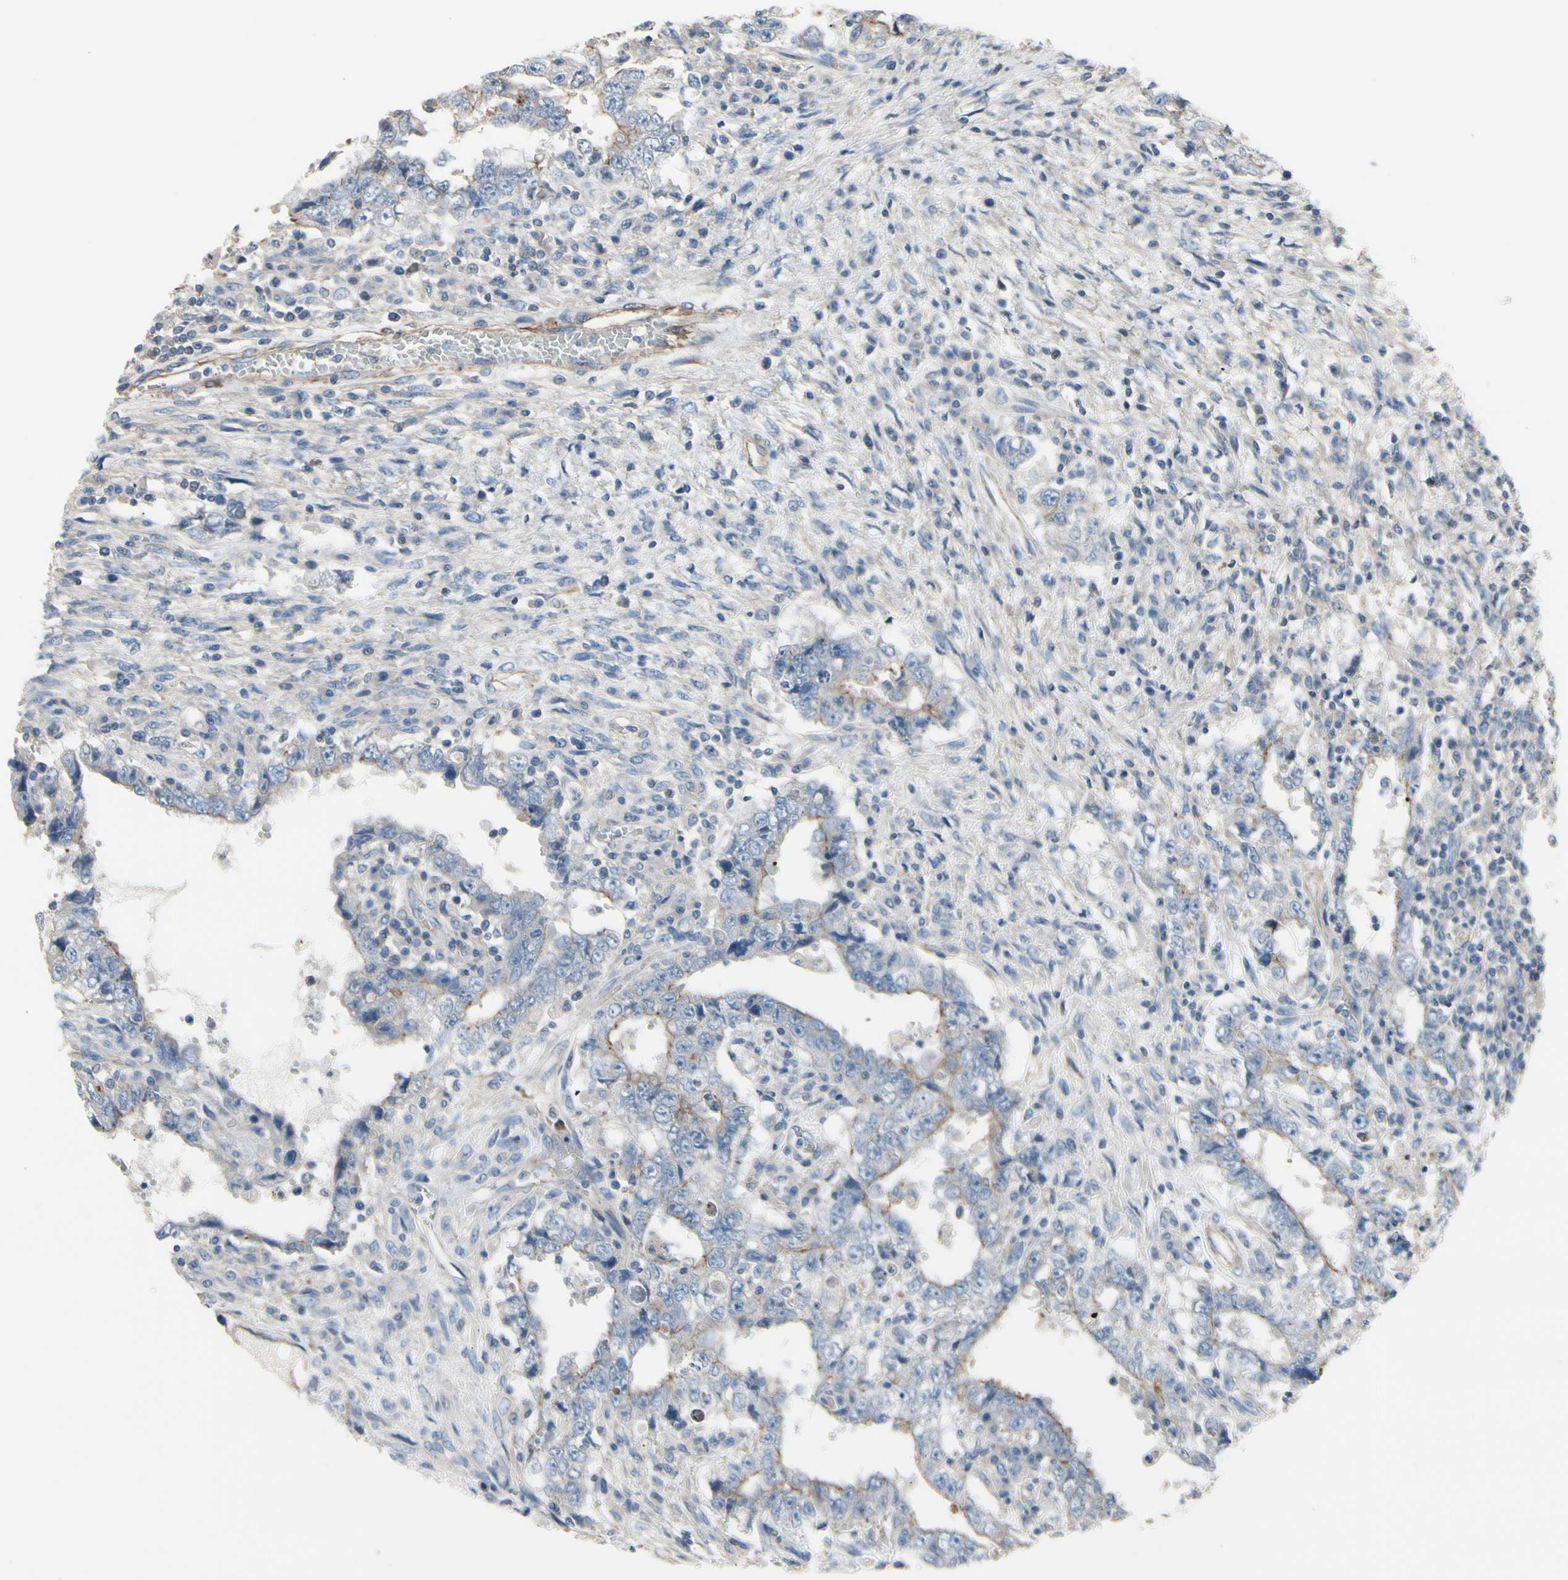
{"staining": {"intensity": "moderate", "quantity": "<25%", "location": "cytoplasmic/membranous"}, "tissue": "testis cancer", "cell_type": "Tumor cells", "image_type": "cancer", "snomed": [{"axis": "morphology", "description": "Carcinoma, Embryonal, NOS"}, {"axis": "topography", "description": "Testis"}], "caption": "Testis cancer stained for a protein exhibits moderate cytoplasmic/membranous positivity in tumor cells. (DAB = brown stain, brightfield microscopy at high magnification).", "gene": "TPM1", "patient": {"sex": "male", "age": 26}}